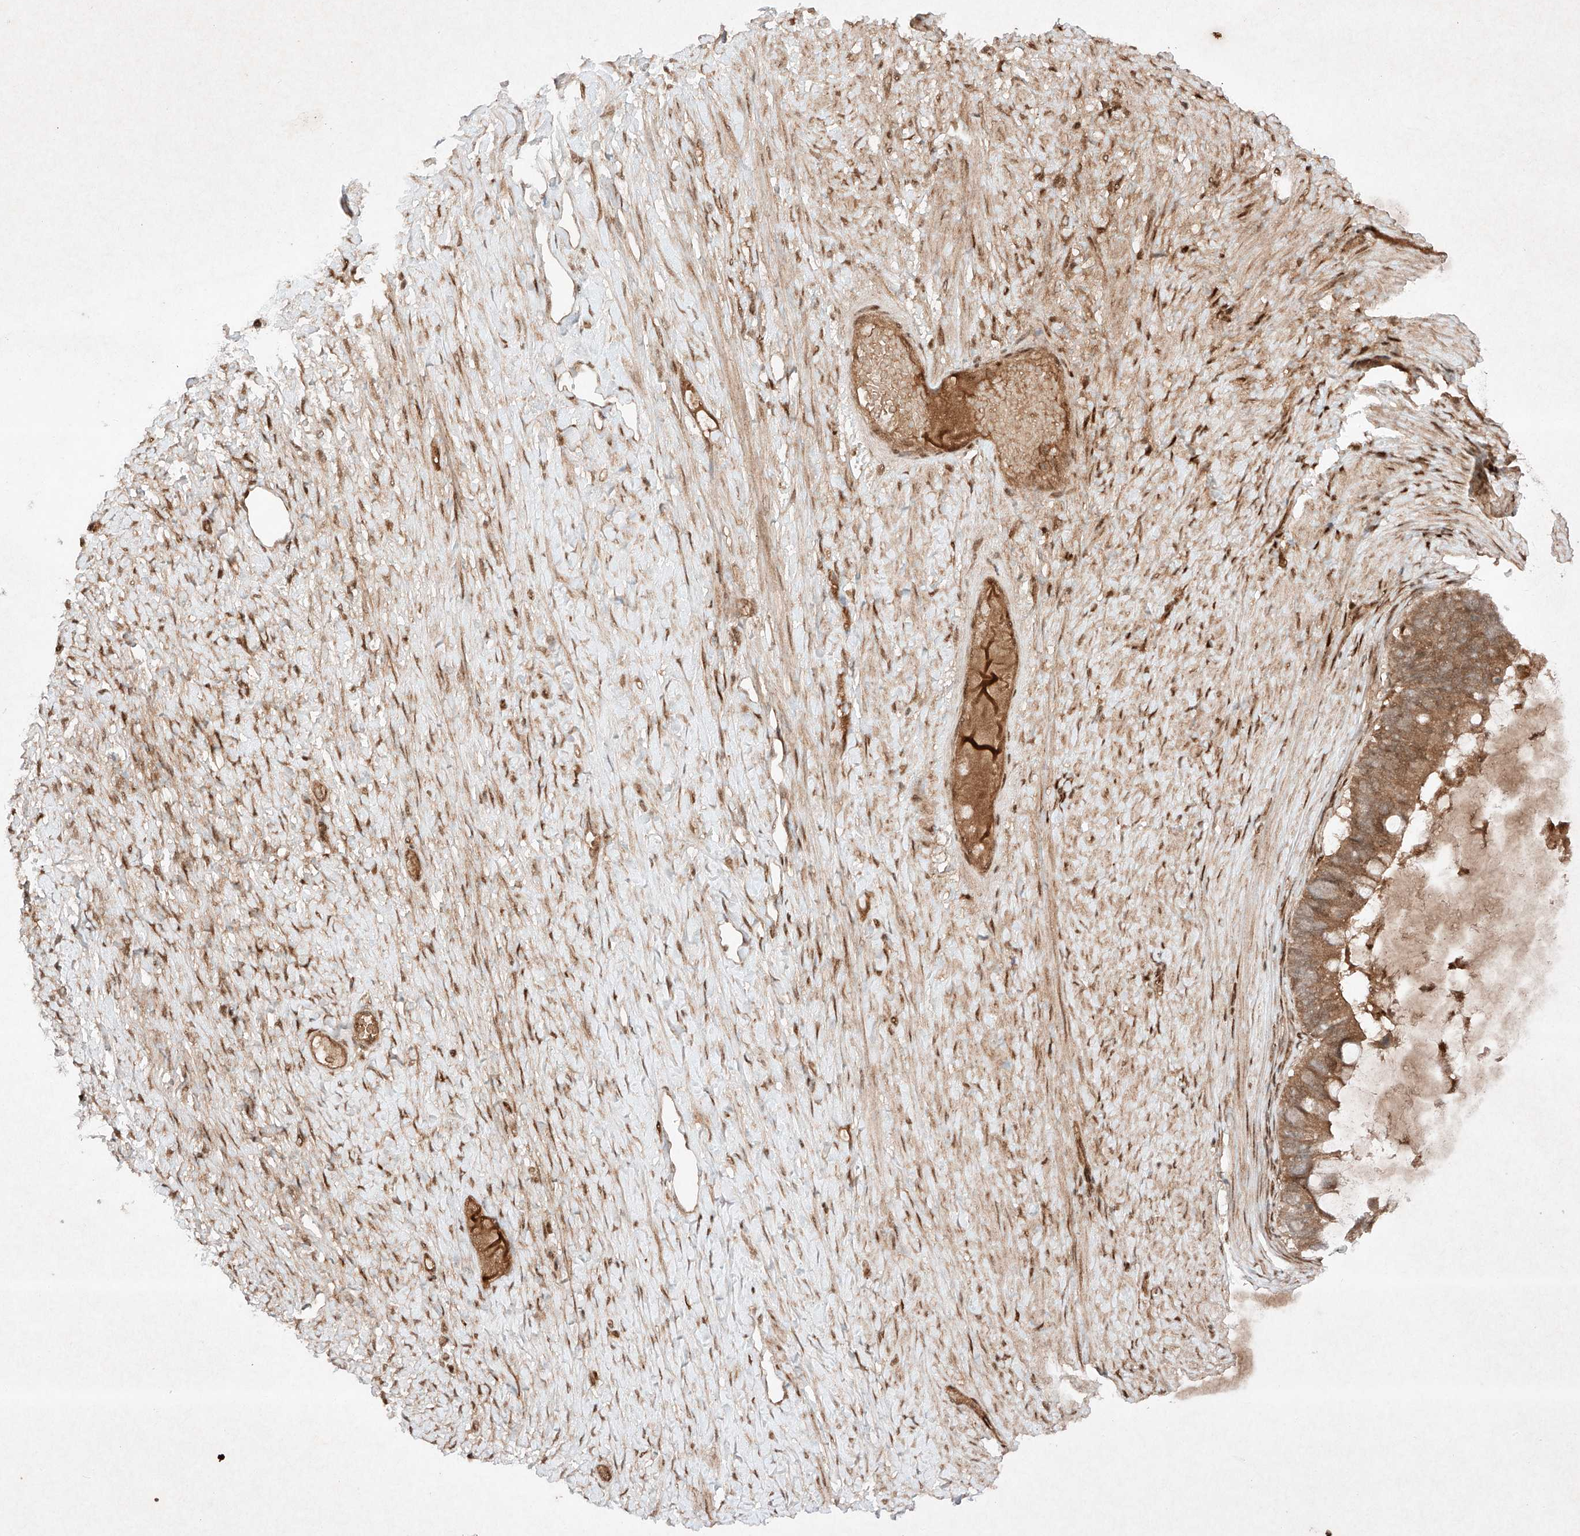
{"staining": {"intensity": "moderate", "quantity": ">75%", "location": "cytoplasmic/membranous"}, "tissue": "ovarian cancer", "cell_type": "Tumor cells", "image_type": "cancer", "snomed": [{"axis": "morphology", "description": "Cystadenocarcinoma, mucinous, NOS"}, {"axis": "topography", "description": "Ovary"}], "caption": "Mucinous cystadenocarcinoma (ovarian) tissue shows moderate cytoplasmic/membranous expression in approximately >75% of tumor cells, visualized by immunohistochemistry. (DAB (3,3'-diaminobenzidine) IHC with brightfield microscopy, high magnification).", "gene": "RNF31", "patient": {"sex": "female", "age": 61}}